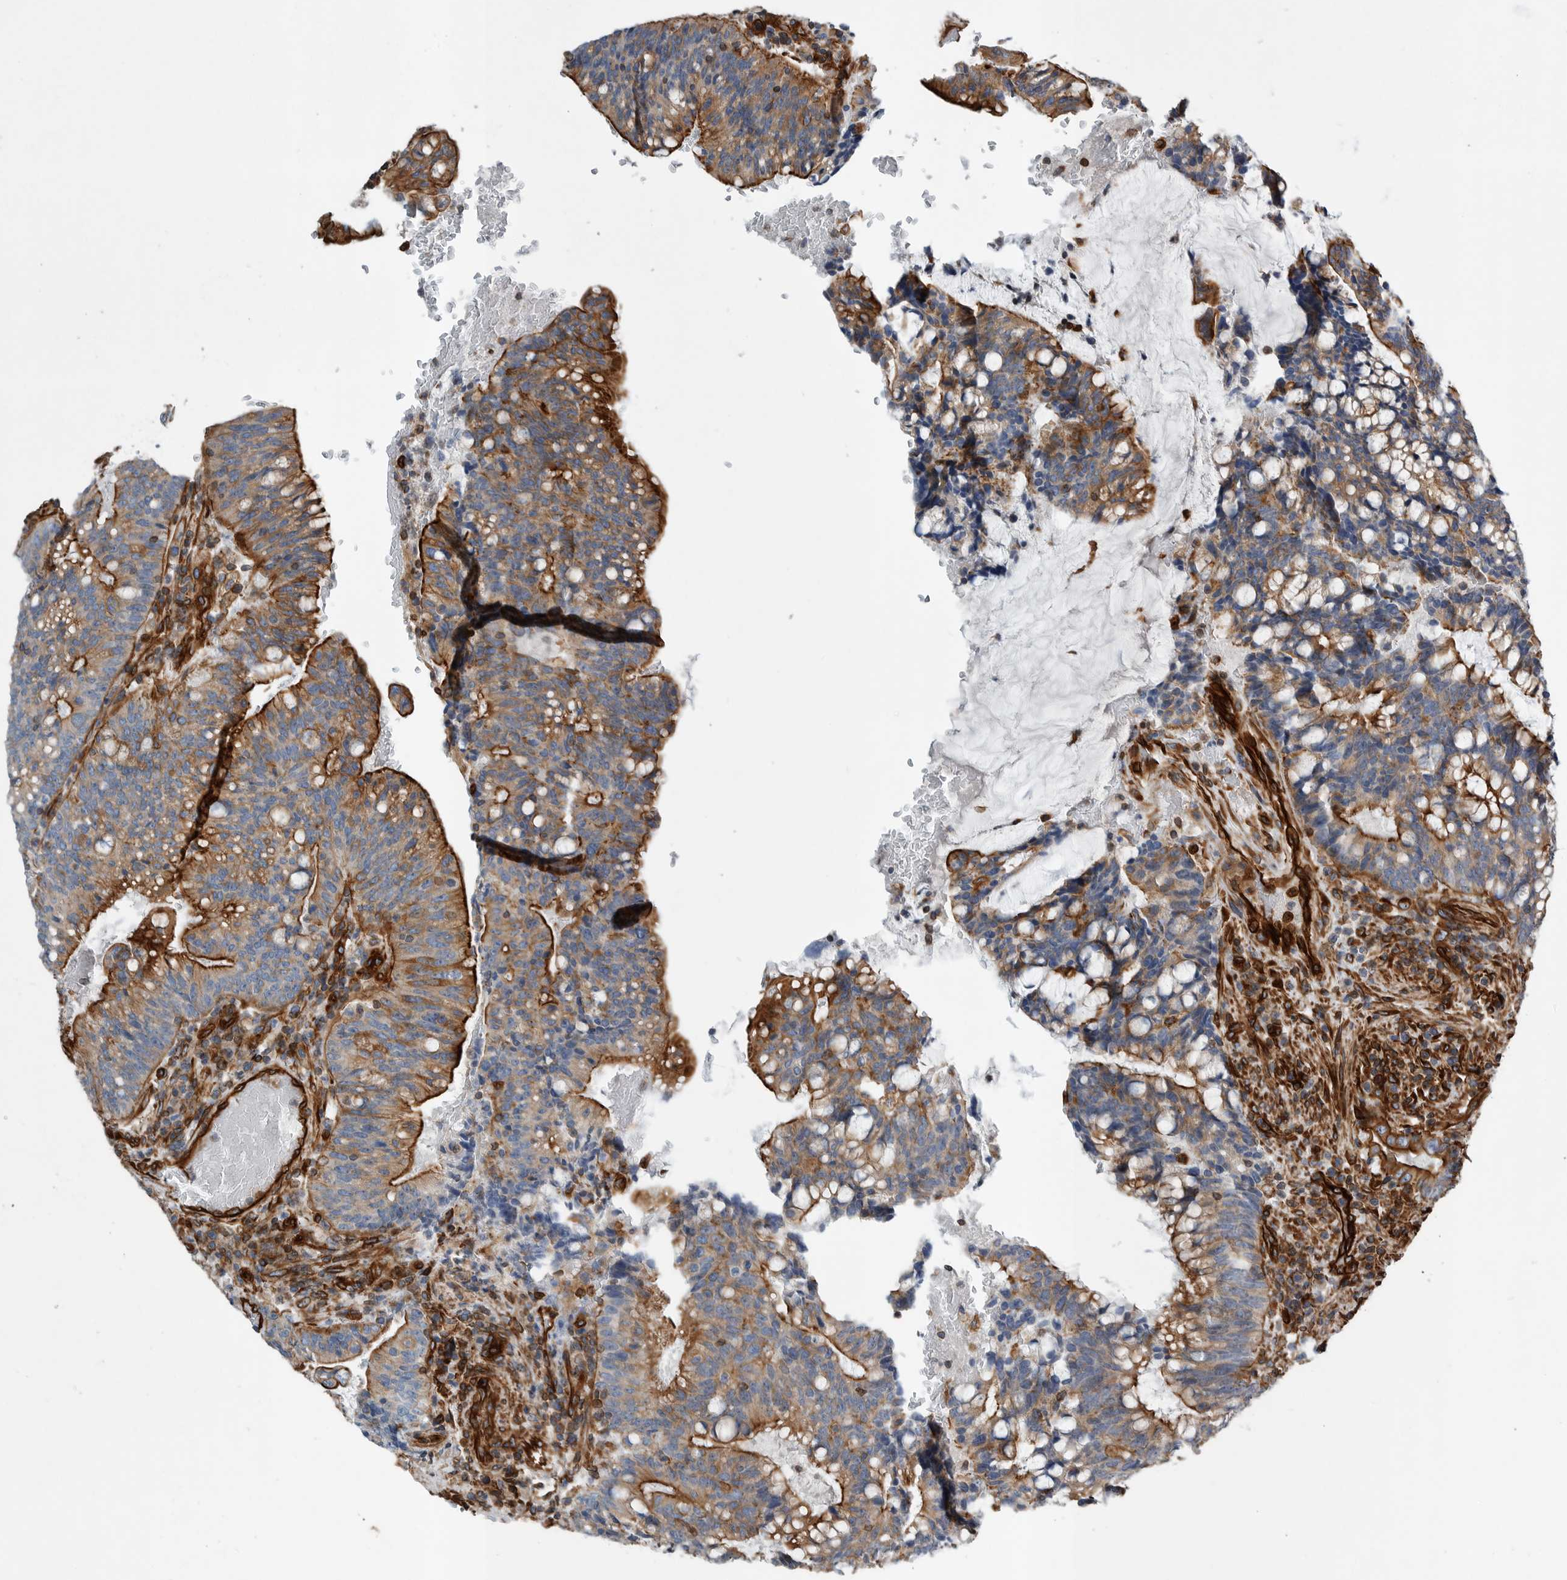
{"staining": {"intensity": "strong", "quantity": "25%-75%", "location": "cytoplasmic/membranous"}, "tissue": "colorectal cancer", "cell_type": "Tumor cells", "image_type": "cancer", "snomed": [{"axis": "morphology", "description": "Adenocarcinoma, NOS"}, {"axis": "topography", "description": "Colon"}], "caption": "Human colorectal cancer stained with a brown dye reveals strong cytoplasmic/membranous positive staining in approximately 25%-75% of tumor cells.", "gene": "PLEC", "patient": {"sex": "female", "age": 66}}